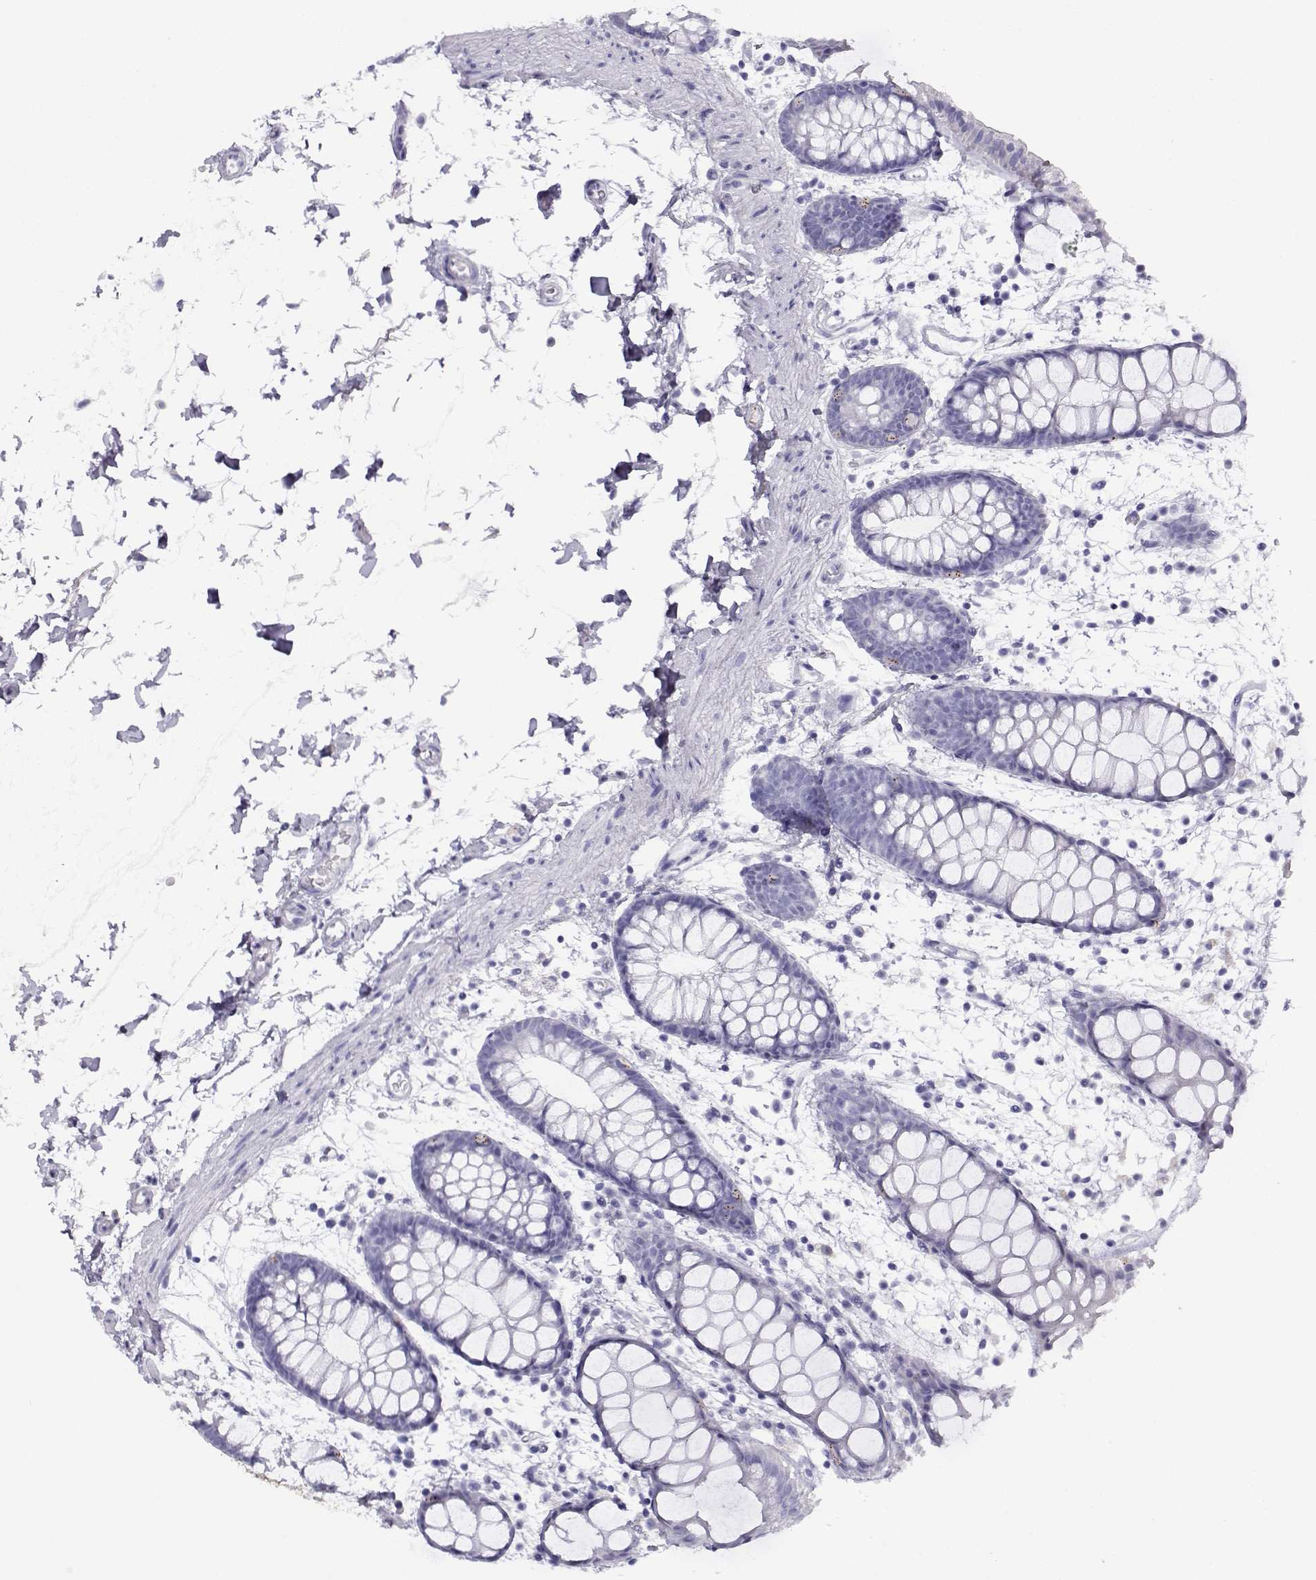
{"staining": {"intensity": "negative", "quantity": "none", "location": "none"}, "tissue": "rectum", "cell_type": "Glandular cells", "image_type": "normal", "snomed": [{"axis": "morphology", "description": "Normal tissue, NOS"}, {"axis": "topography", "description": "Rectum"}], "caption": "Immunohistochemistry image of normal rectum: rectum stained with DAB displays no significant protein expression in glandular cells. Brightfield microscopy of IHC stained with DAB (brown) and hematoxylin (blue), captured at high magnification.", "gene": "RHOXF2B", "patient": {"sex": "male", "age": 57}}